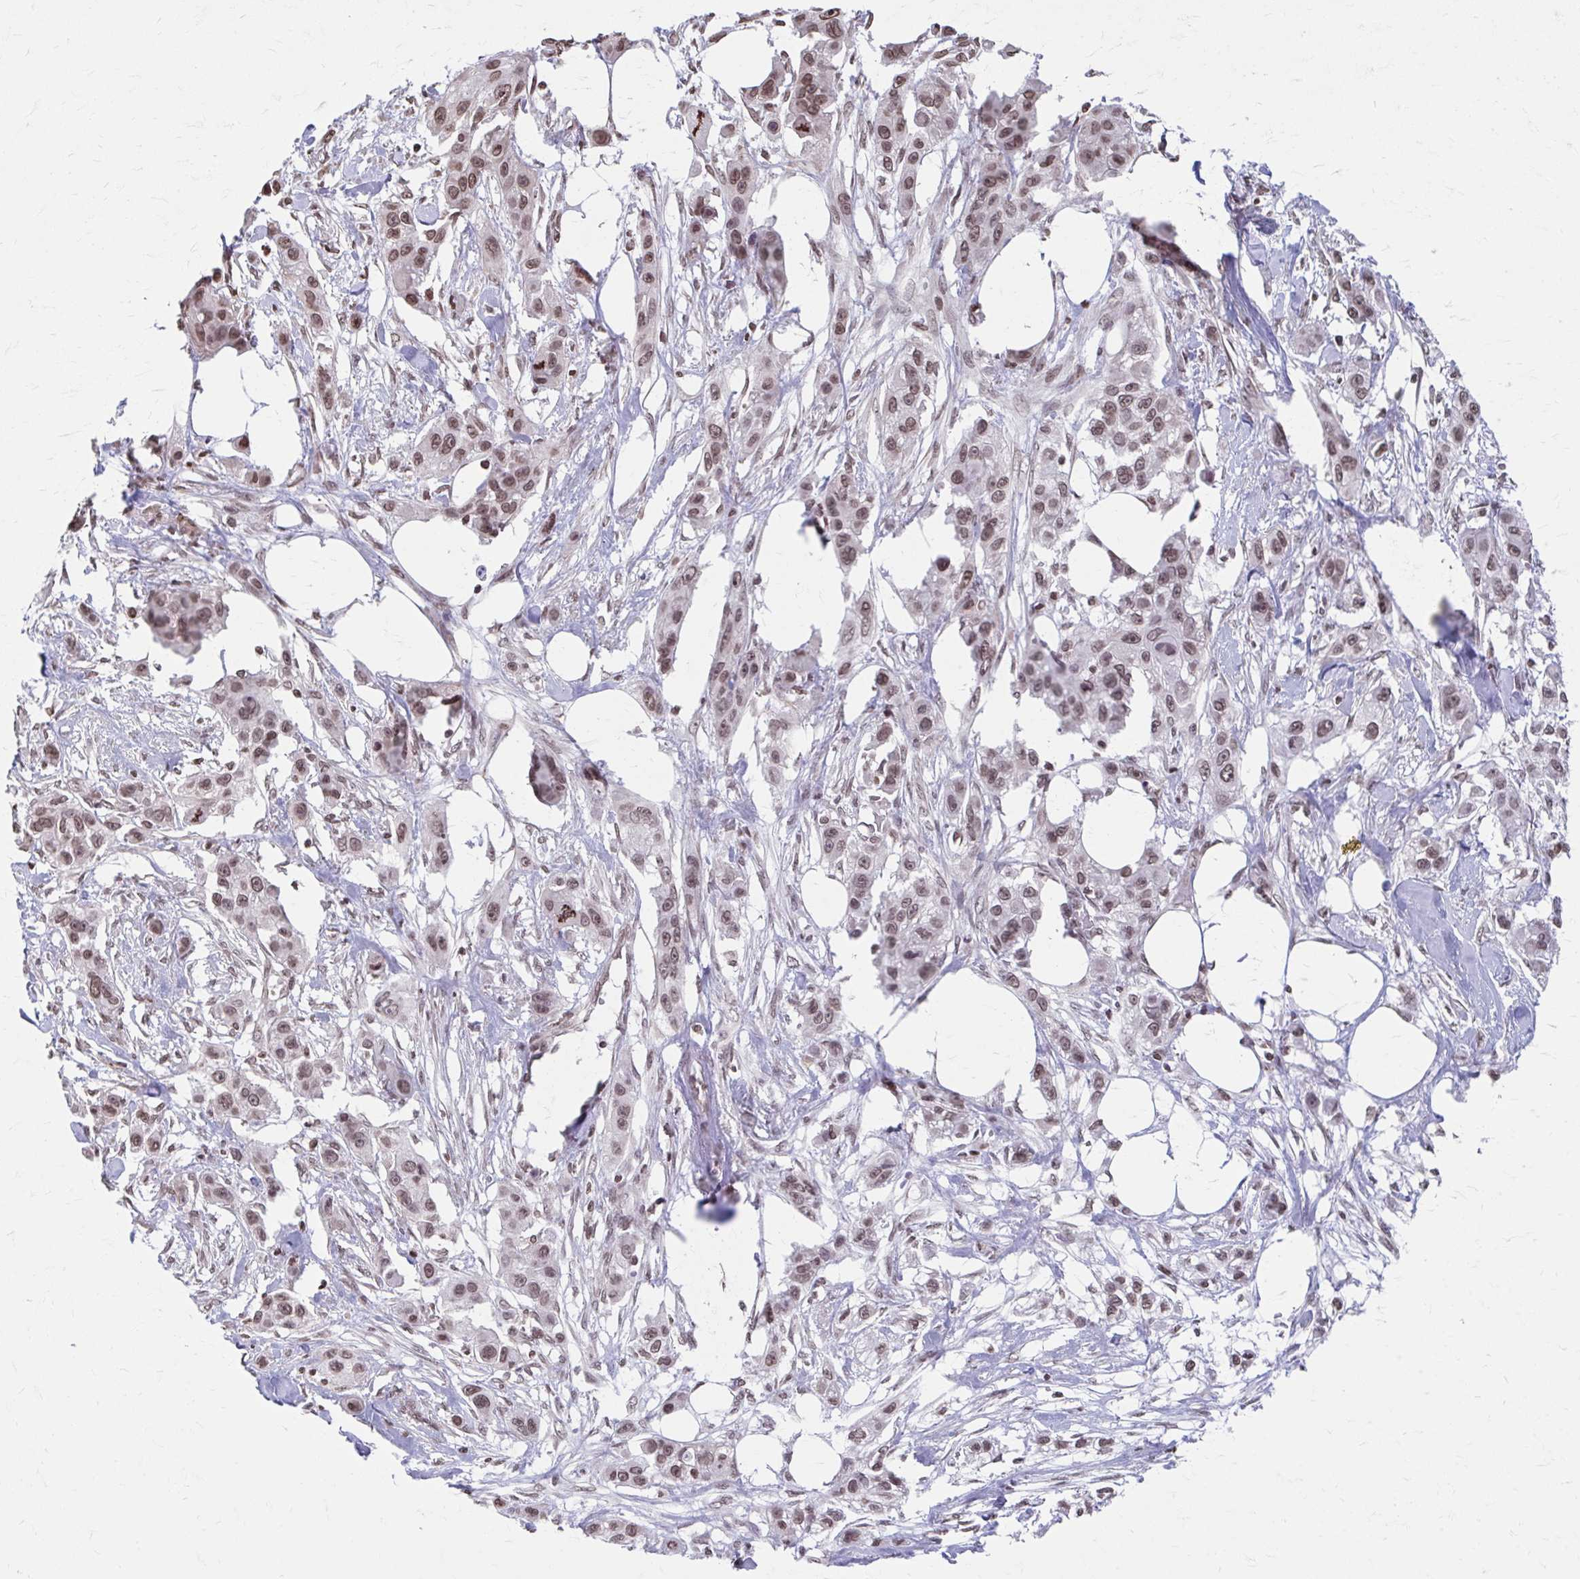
{"staining": {"intensity": "moderate", "quantity": ">75%", "location": "nuclear"}, "tissue": "skin cancer", "cell_type": "Tumor cells", "image_type": "cancer", "snomed": [{"axis": "morphology", "description": "Squamous cell carcinoma, NOS"}, {"axis": "topography", "description": "Skin"}], "caption": "About >75% of tumor cells in human skin cancer show moderate nuclear protein expression as visualized by brown immunohistochemical staining.", "gene": "ORC3", "patient": {"sex": "male", "age": 63}}